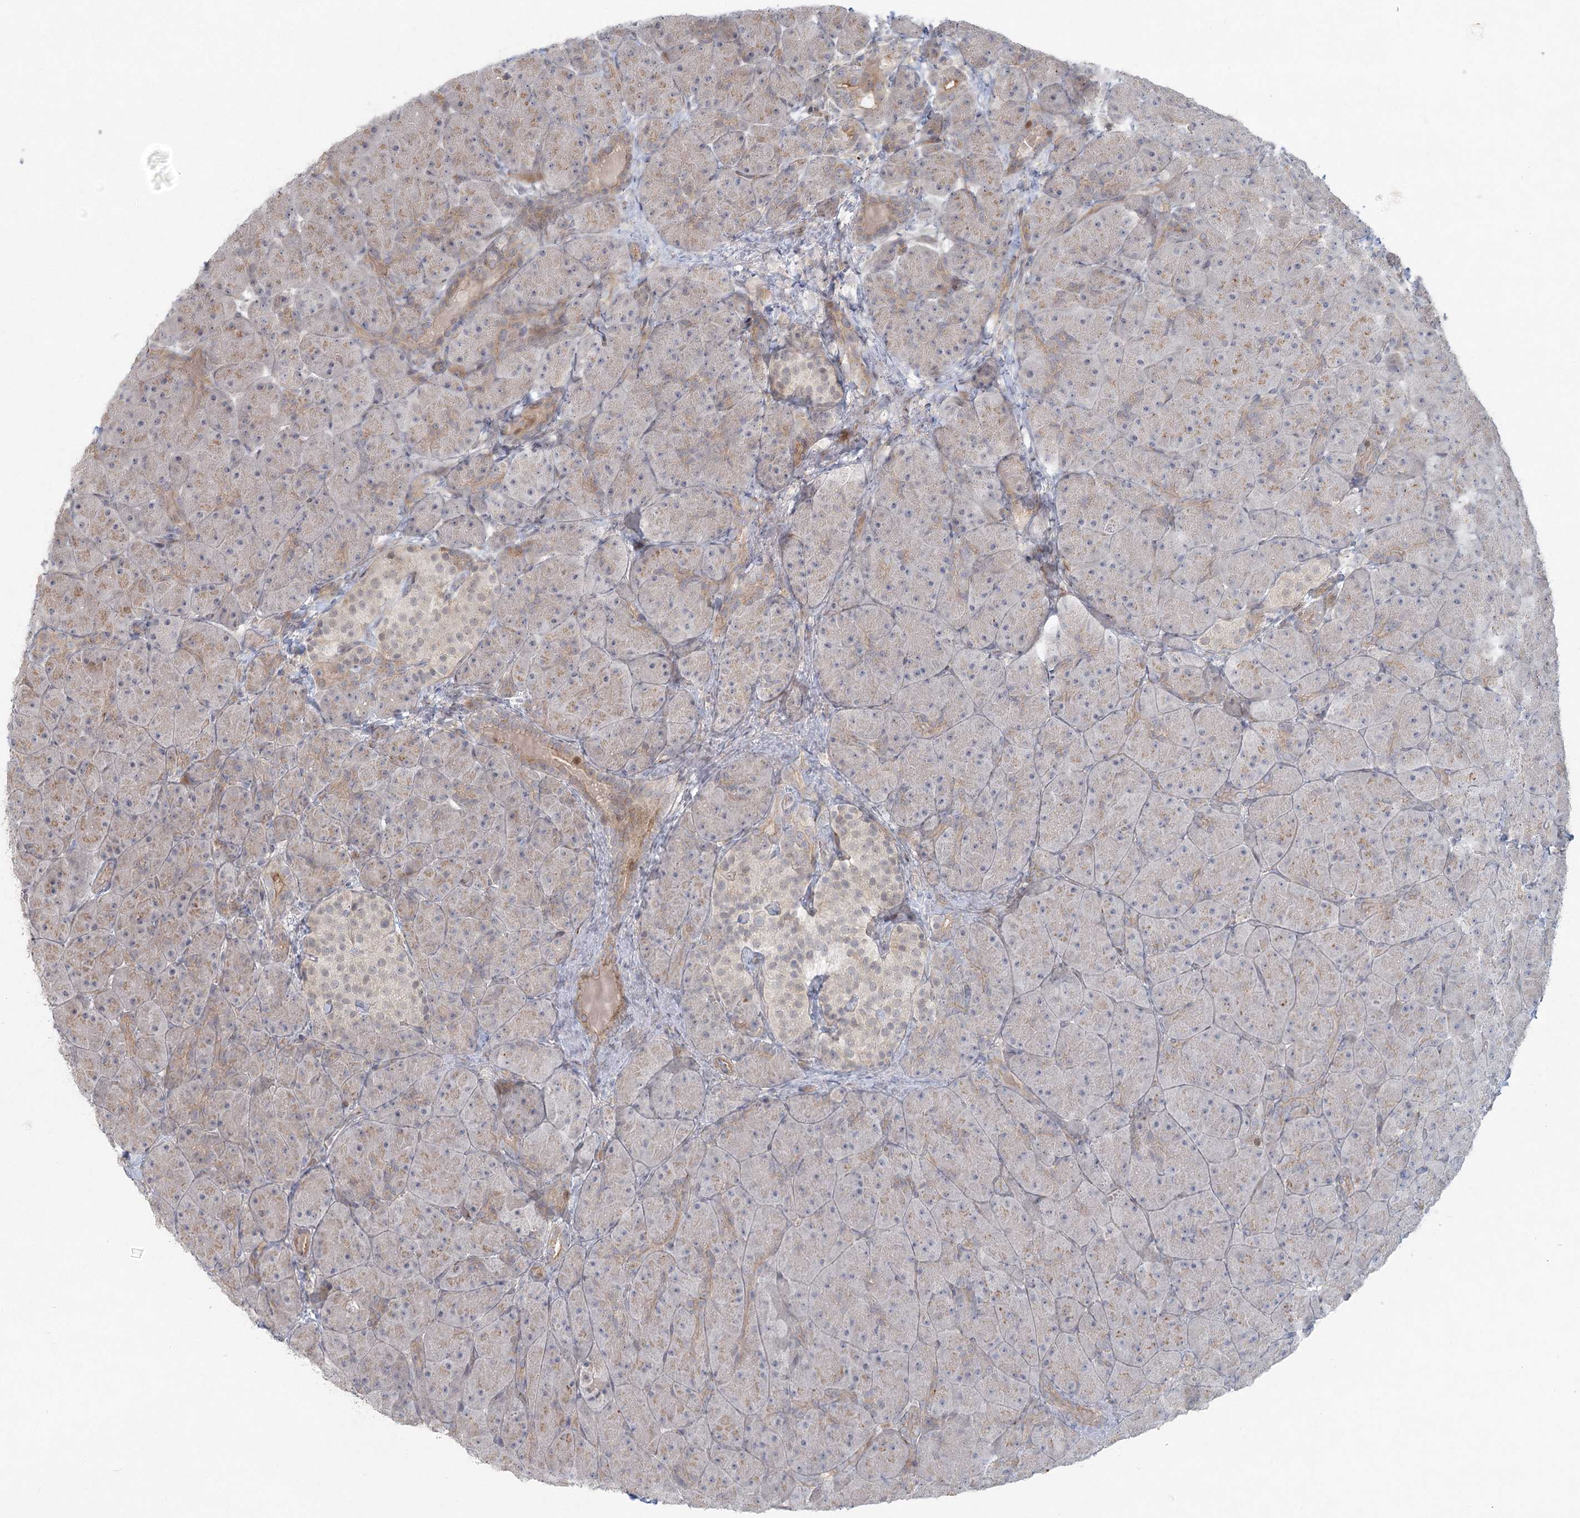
{"staining": {"intensity": "weak", "quantity": "<25%", "location": "cytoplasmic/membranous"}, "tissue": "pancreas", "cell_type": "Exocrine glandular cells", "image_type": "normal", "snomed": [{"axis": "morphology", "description": "Normal tissue, NOS"}, {"axis": "topography", "description": "Pancreas"}], "caption": "Immunohistochemistry (IHC) of unremarkable pancreas reveals no staining in exocrine glandular cells.", "gene": "LRP2BP", "patient": {"sex": "male", "age": 66}}